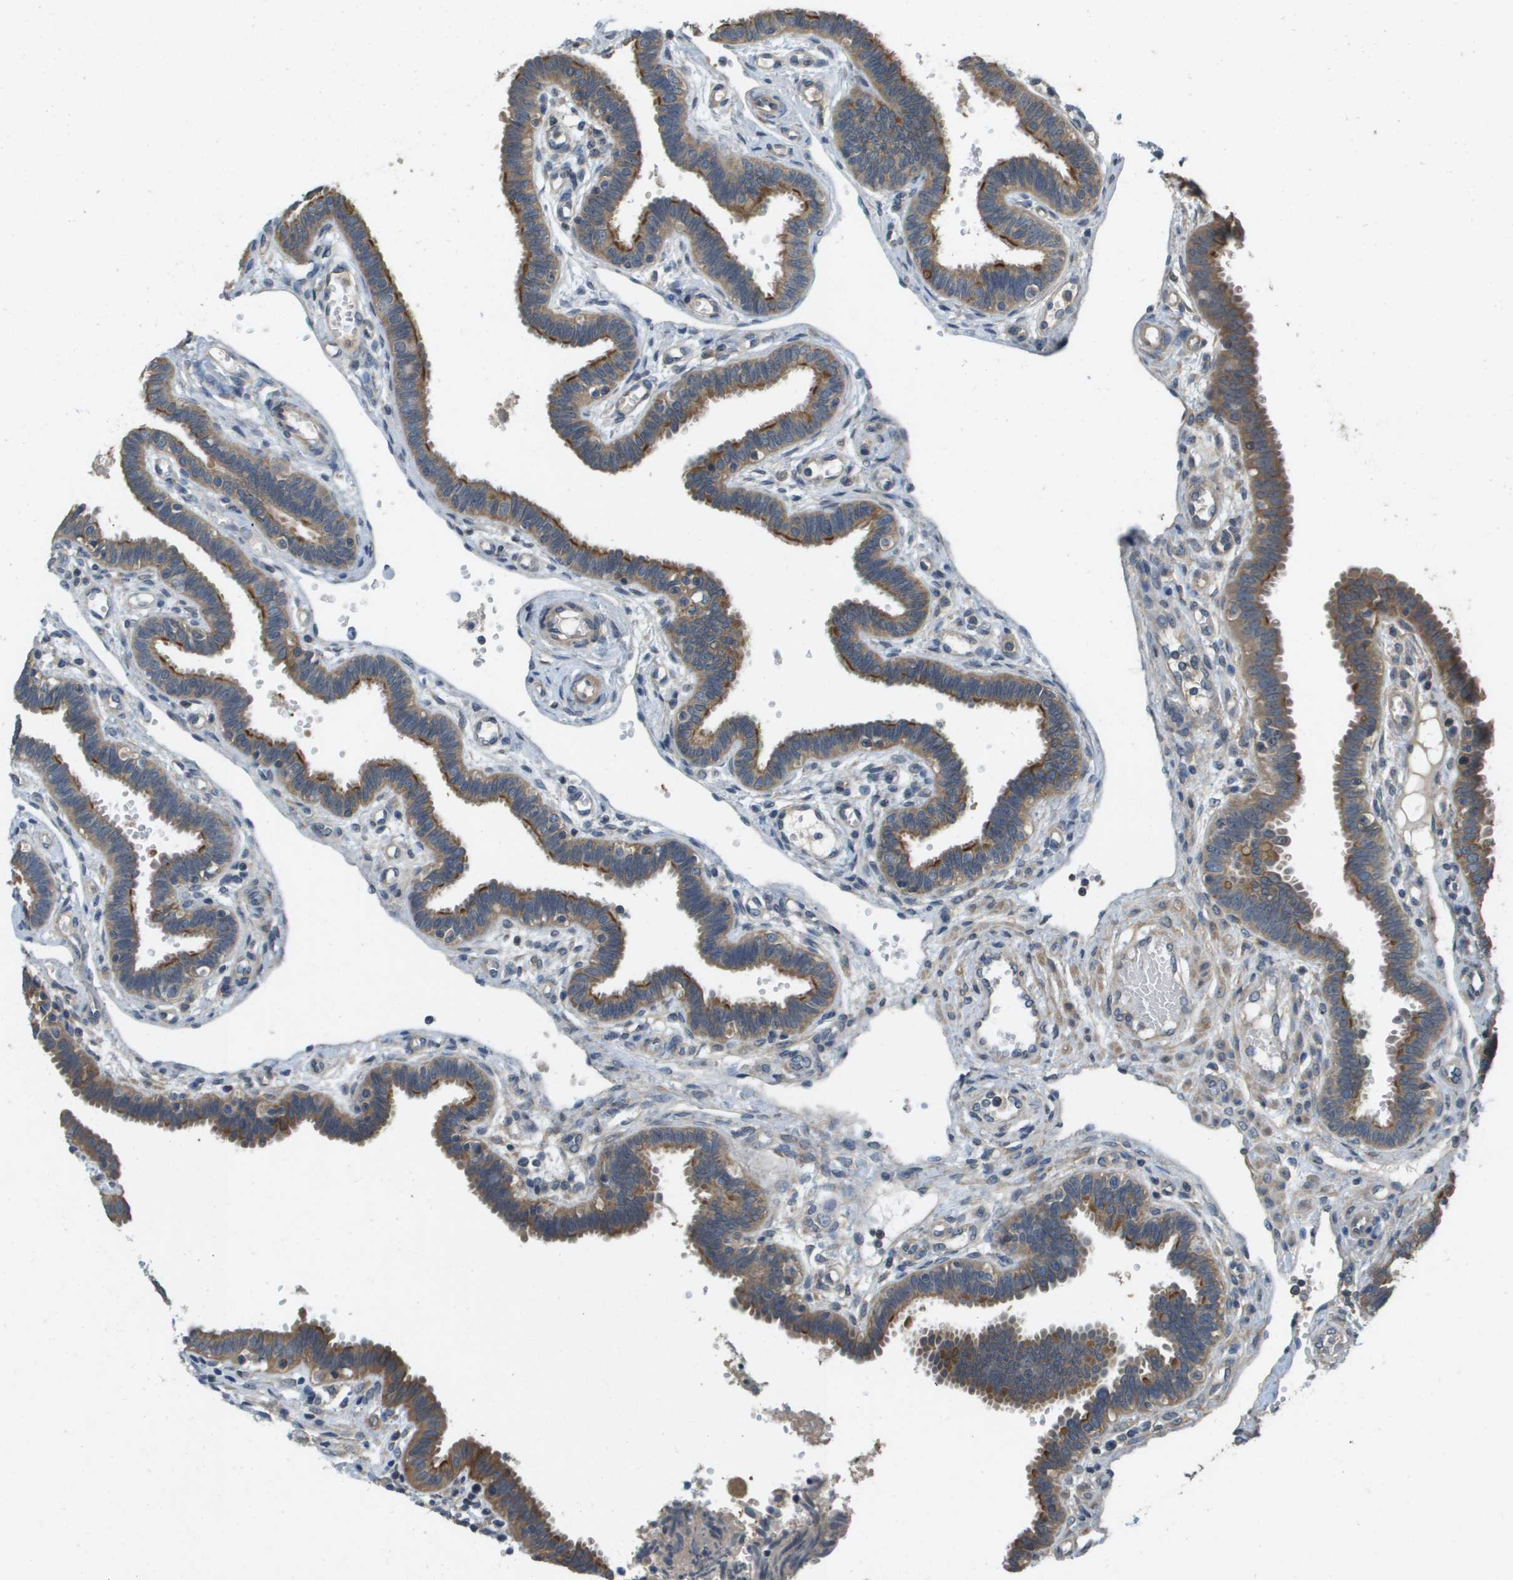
{"staining": {"intensity": "moderate", "quantity": "25%-75%", "location": "cytoplasmic/membranous"}, "tissue": "fallopian tube", "cell_type": "Glandular cells", "image_type": "normal", "snomed": [{"axis": "morphology", "description": "Normal tissue, NOS"}, {"axis": "topography", "description": "Fallopian tube"}, {"axis": "topography", "description": "Placenta"}], "caption": "The image demonstrates immunohistochemical staining of benign fallopian tube. There is moderate cytoplasmic/membranous staining is identified in about 25%-75% of glandular cells. (Brightfield microscopy of DAB IHC at high magnification).", "gene": "KRT23", "patient": {"sex": "female", "age": 32}}